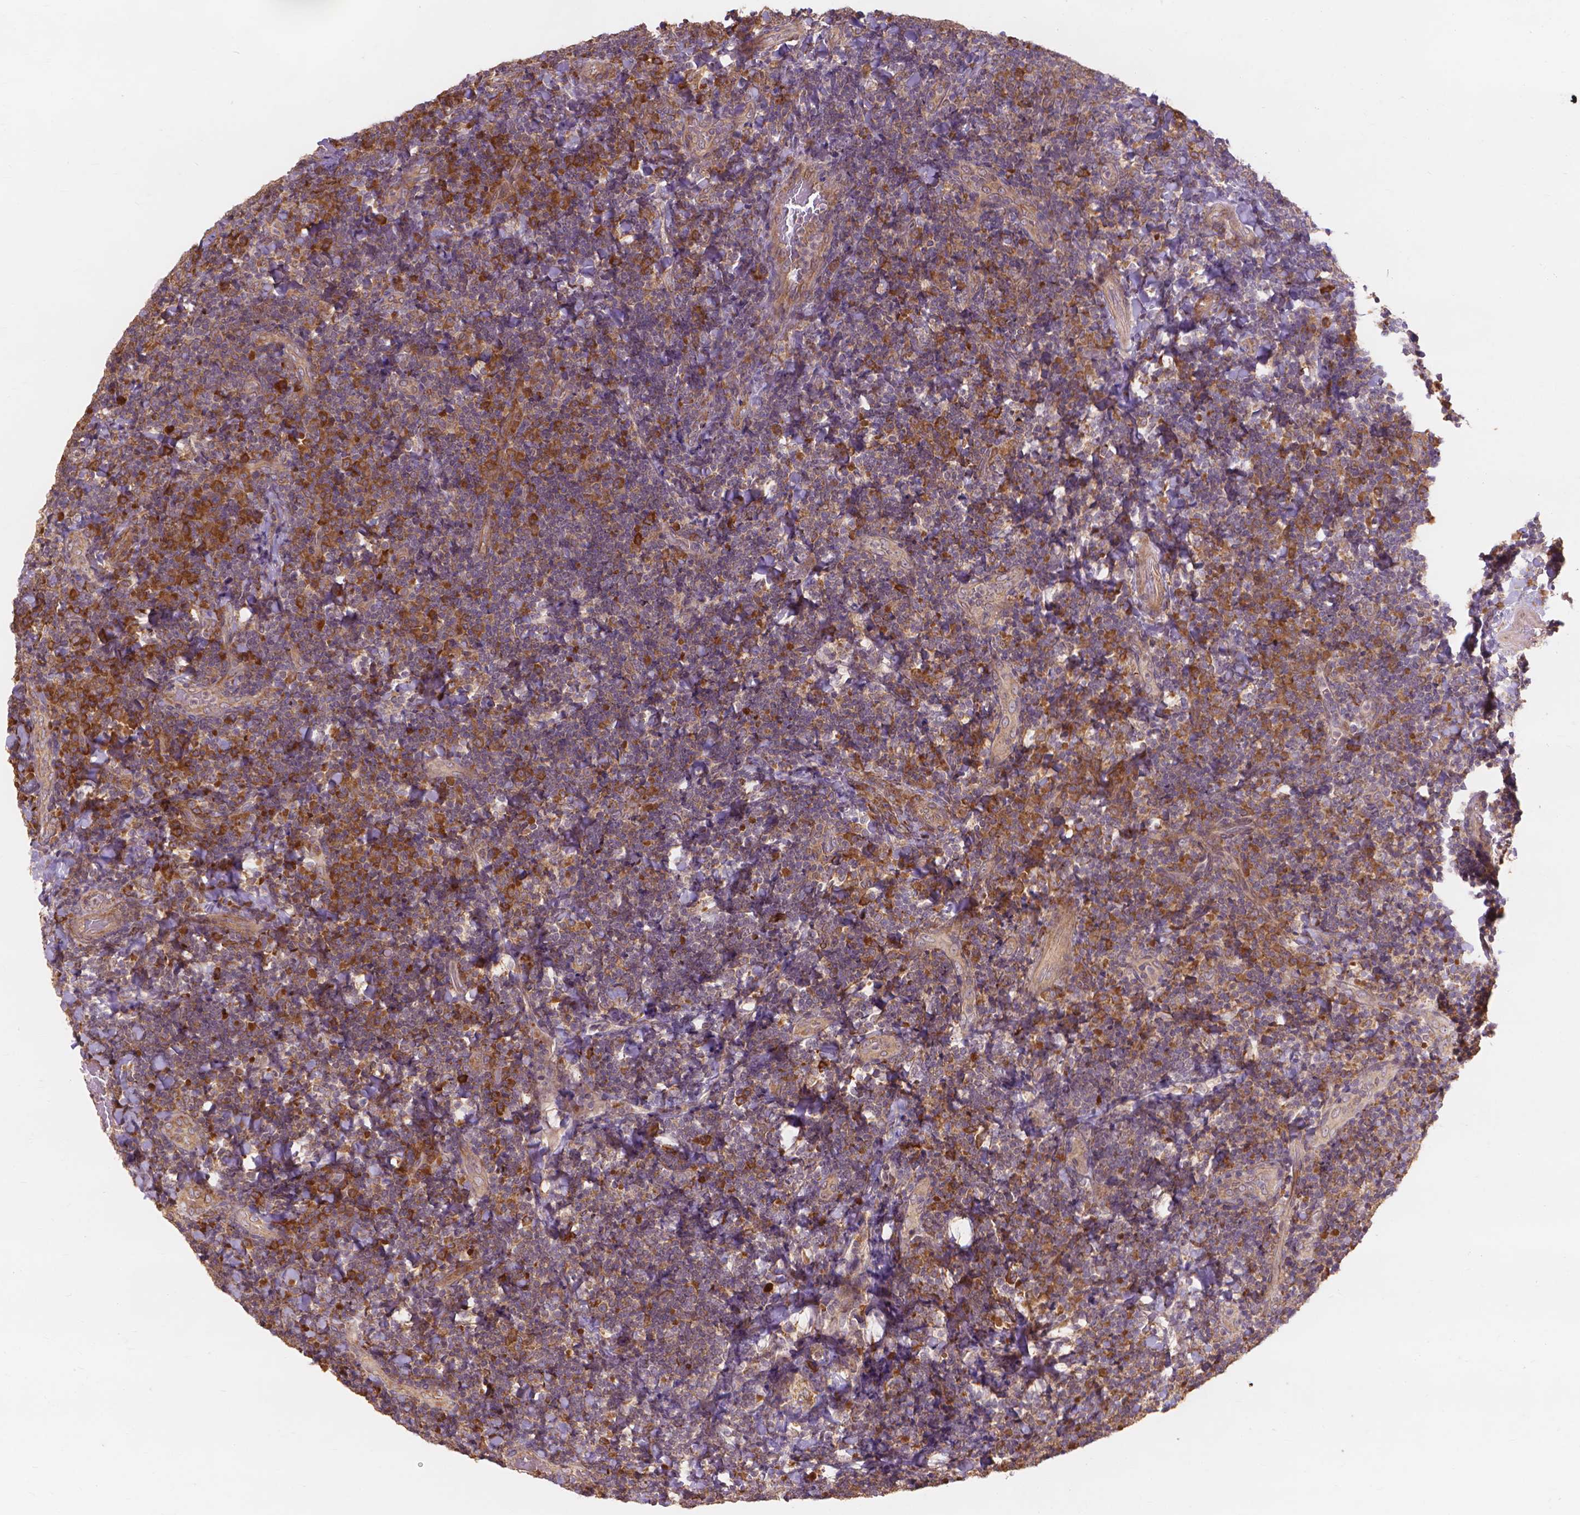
{"staining": {"intensity": "moderate", "quantity": ">75%", "location": "cytoplasmic/membranous"}, "tissue": "tonsil", "cell_type": "Germinal center cells", "image_type": "normal", "snomed": [{"axis": "morphology", "description": "Normal tissue, NOS"}, {"axis": "topography", "description": "Tonsil"}], "caption": "Brown immunohistochemical staining in normal tonsil exhibits moderate cytoplasmic/membranous expression in about >75% of germinal center cells. The staining is performed using DAB brown chromogen to label protein expression. The nuclei are counter-stained blue using hematoxylin.", "gene": "TAB2", "patient": {"sex": "male", "age": 17}}